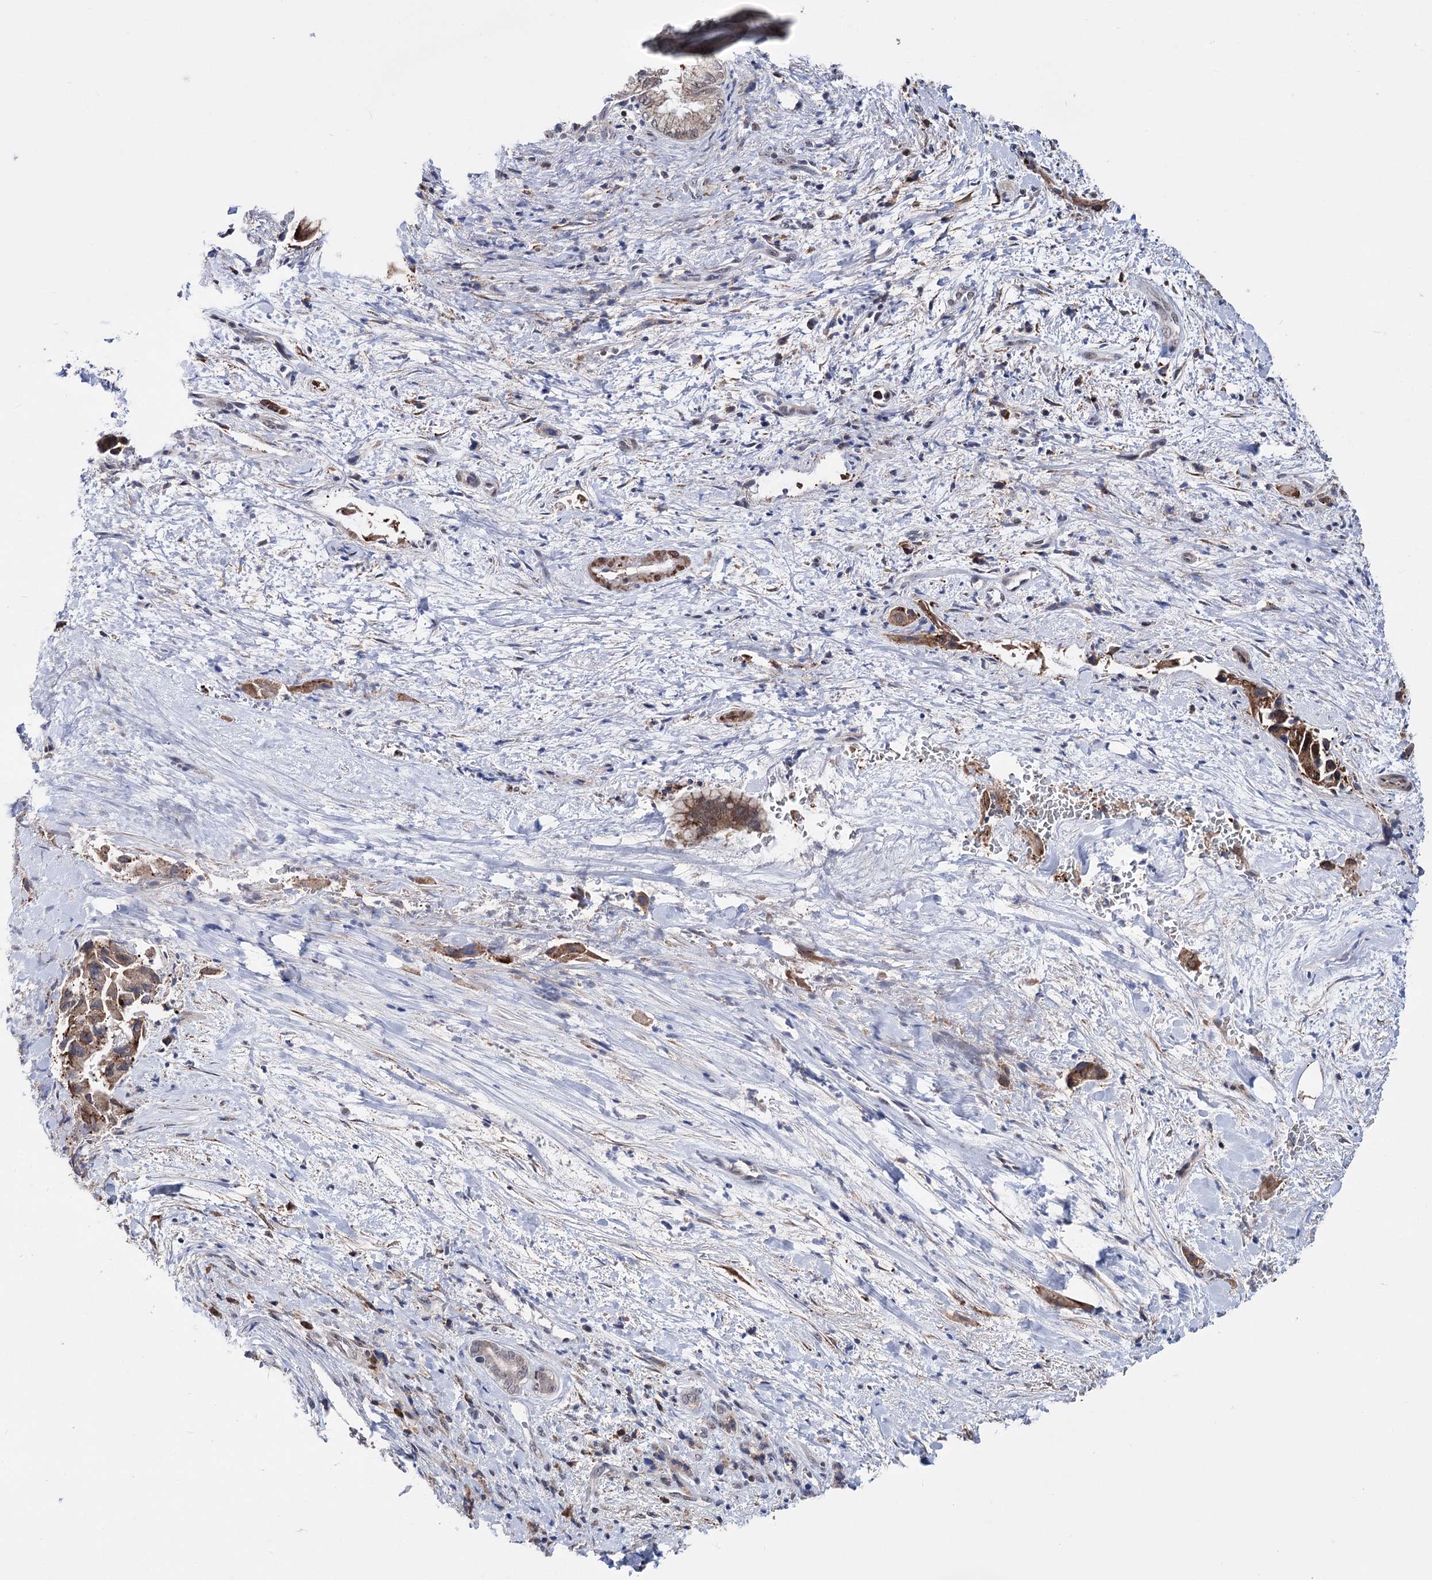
{"staining": {"intensity": "moderate", "quantity": ">75%", "location": "cytoplasmic/membranous"}, "tissue": "pancreatic cancer", "cell_type": "Tumor cells", "image_type": "cancer", "snomed": [{"axis": "morphology", "description": "Adenocarcinoma, NOS"}, {"axis": "topography", "description": "Pancreas"}], "caption": "Immunohistochemical staining of pancreatic cancer (adenocarcinoma) exhibits medium levels of moderate cytoplasmic/membranous protein positivity in approximately >75% of tumor cells. Immunohistochemistry stains the protein of interest in brown and the nuclei are stained blue.", "gene": "PPRC1", "patient": {"sex": "female", "age": 78}}